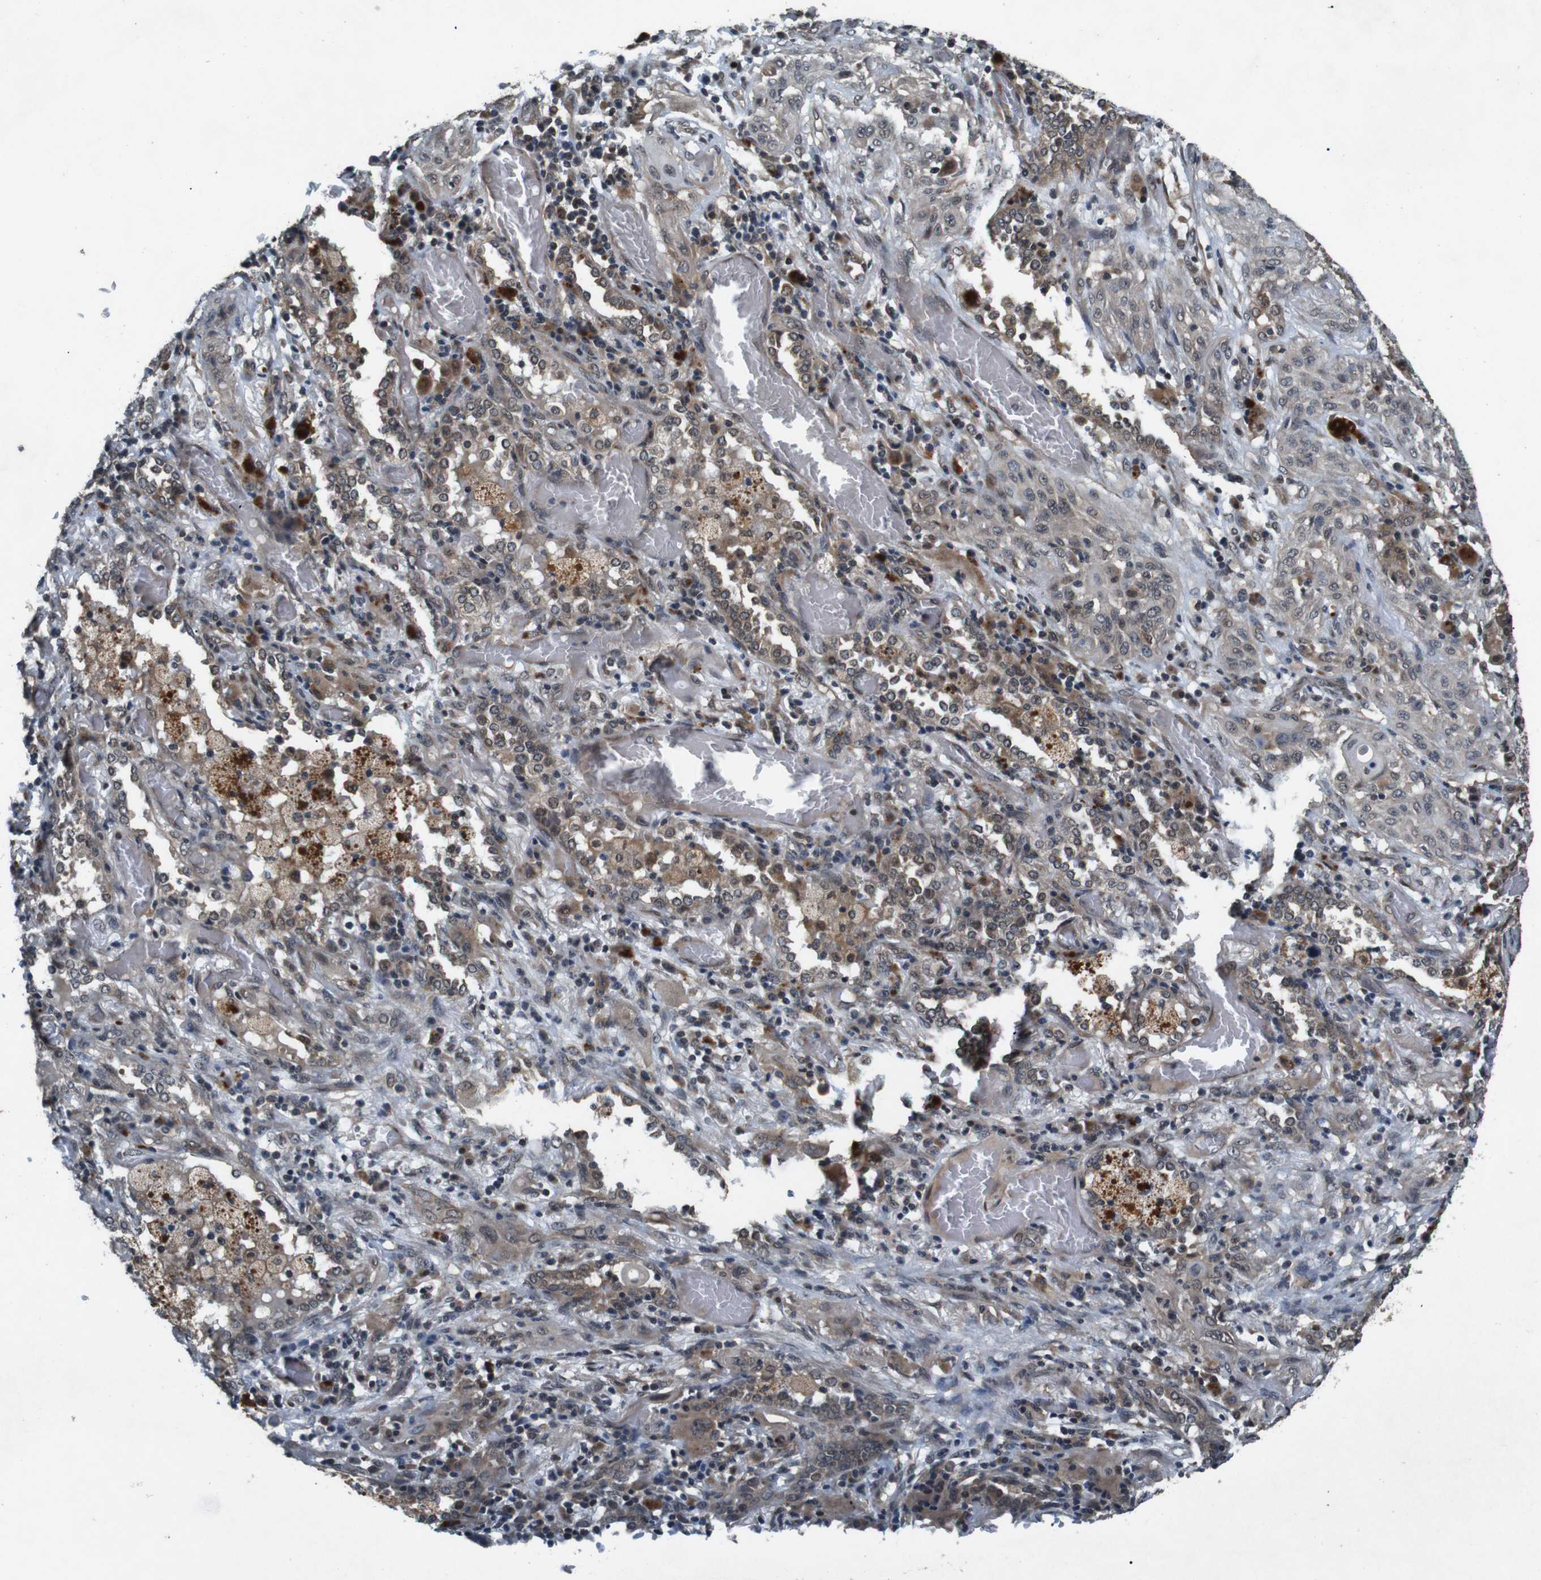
{"staining": {"intensity": "weak", "quantity": ">75%", "location": "cytoplasmic/membranous,nuclear"}, "tissue": "lung cancer", "cell_type": "Tumor cells", "image_type": "cancer", "snomed": [{"axis": "morphology", "description": "Squamous cell carcinoma, NOS"}, {"axis": "topography", "description": "Lung"}], "caption": "IHC (DAB (3,3'-diaminobenzidine)) staining of squamous cell carcinoma (lung) demonstrates weak cytoplasmic/membranous and nuclear protein staining in approximately >75% of tumor cells.", "gene": "SOCS1", "patient": {"sex": "female", "age": 47}}